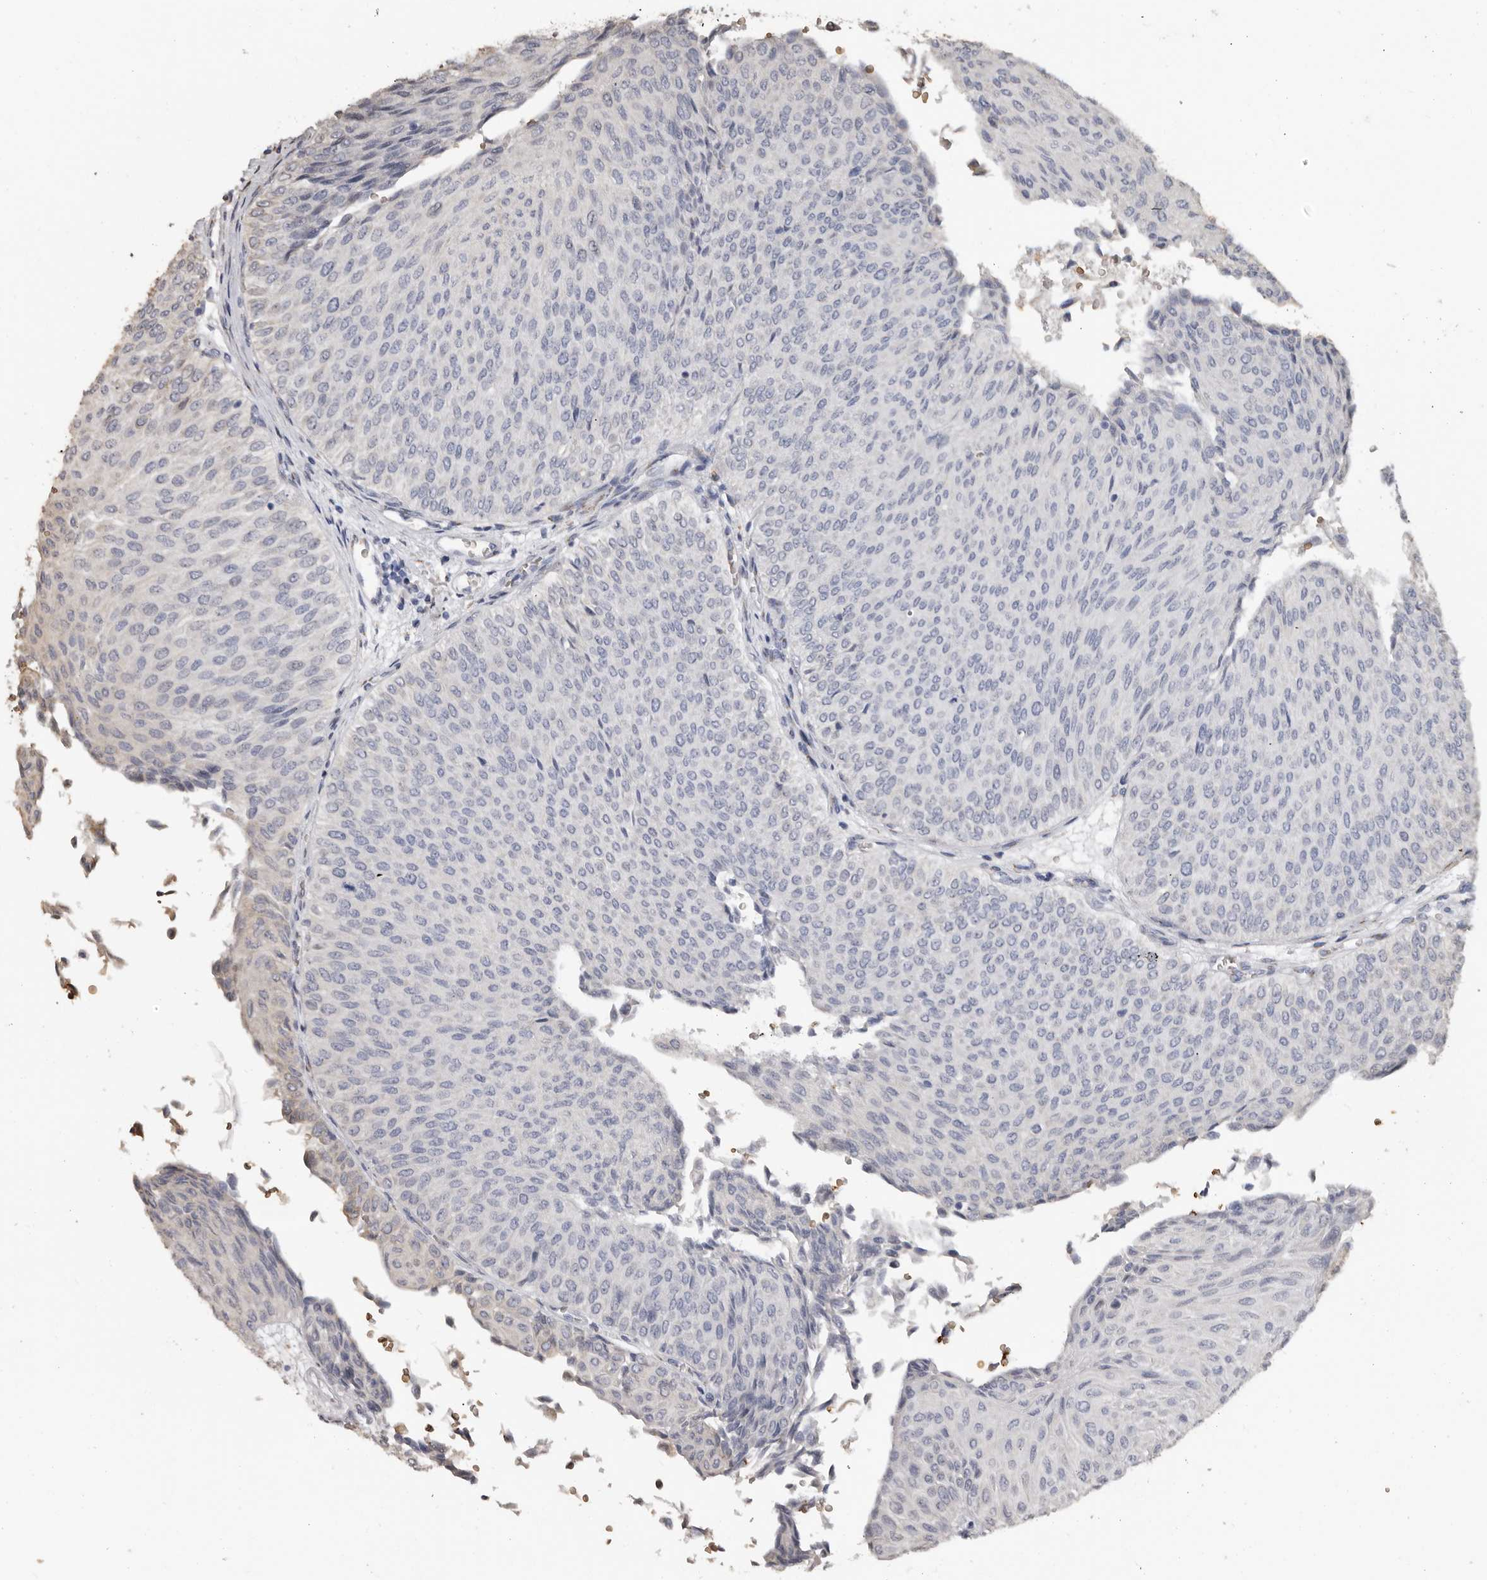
{"staining": {"intensity": "weak", "quantity": "<25%", "location": "cytoplasmic/membranous"}, "tissue": "urothelial cancer", "cell_type": "Tumor cells", "image_type": "cancer", "snomed": [{"axis": "morphology", "description": "Urothelial carcinoma, Low grade"}, {"axis": "topography", "description": "Urinary bladder"}], "caption": "Tumor cells are negative for protein expression in human urothelial cancer.", "gene": "ENTREP1", "patient": {"sex": "male", "age": 78}}